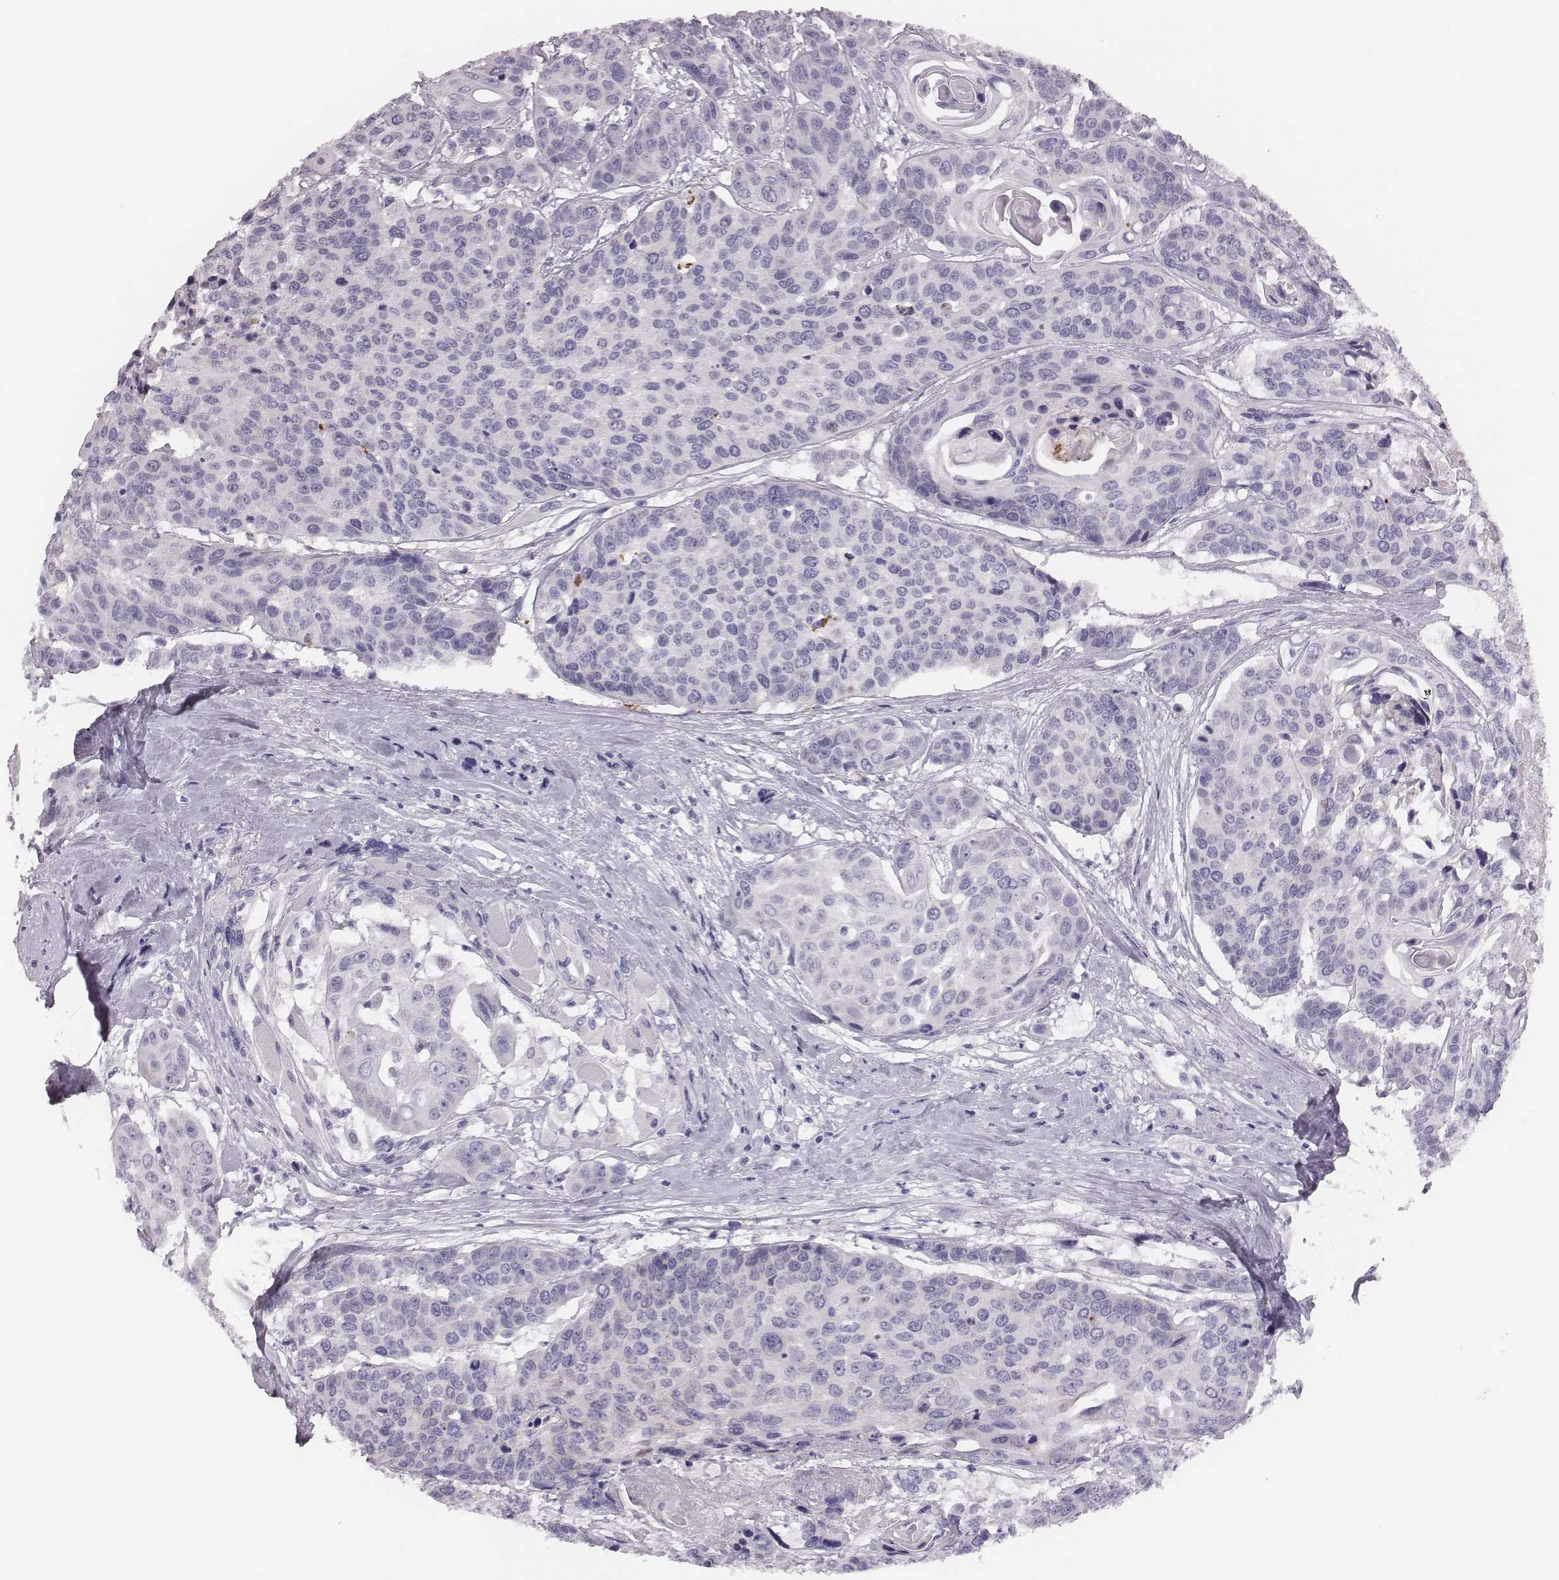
{"staining": {"intensity": "negative", "quantity": "none", "location": "none"}, "tissue": "head and neck cancer", "cell_type": "Tumor cells", "image_type": "cancer", "snomed": [{"axis": "morphology", "description": "Squamous cell carcinoma, NOS"}, {"axis": "topography", "description": "Oral tissue"}, {"axis": "topography", "description": "Head-Neck"}], "caption": "Tumor cells show no significant protein positivity in squamous cell carcinoma (head and neck).", "gene": "H1-6", "patient": {"sex": "male", "age": 56}}